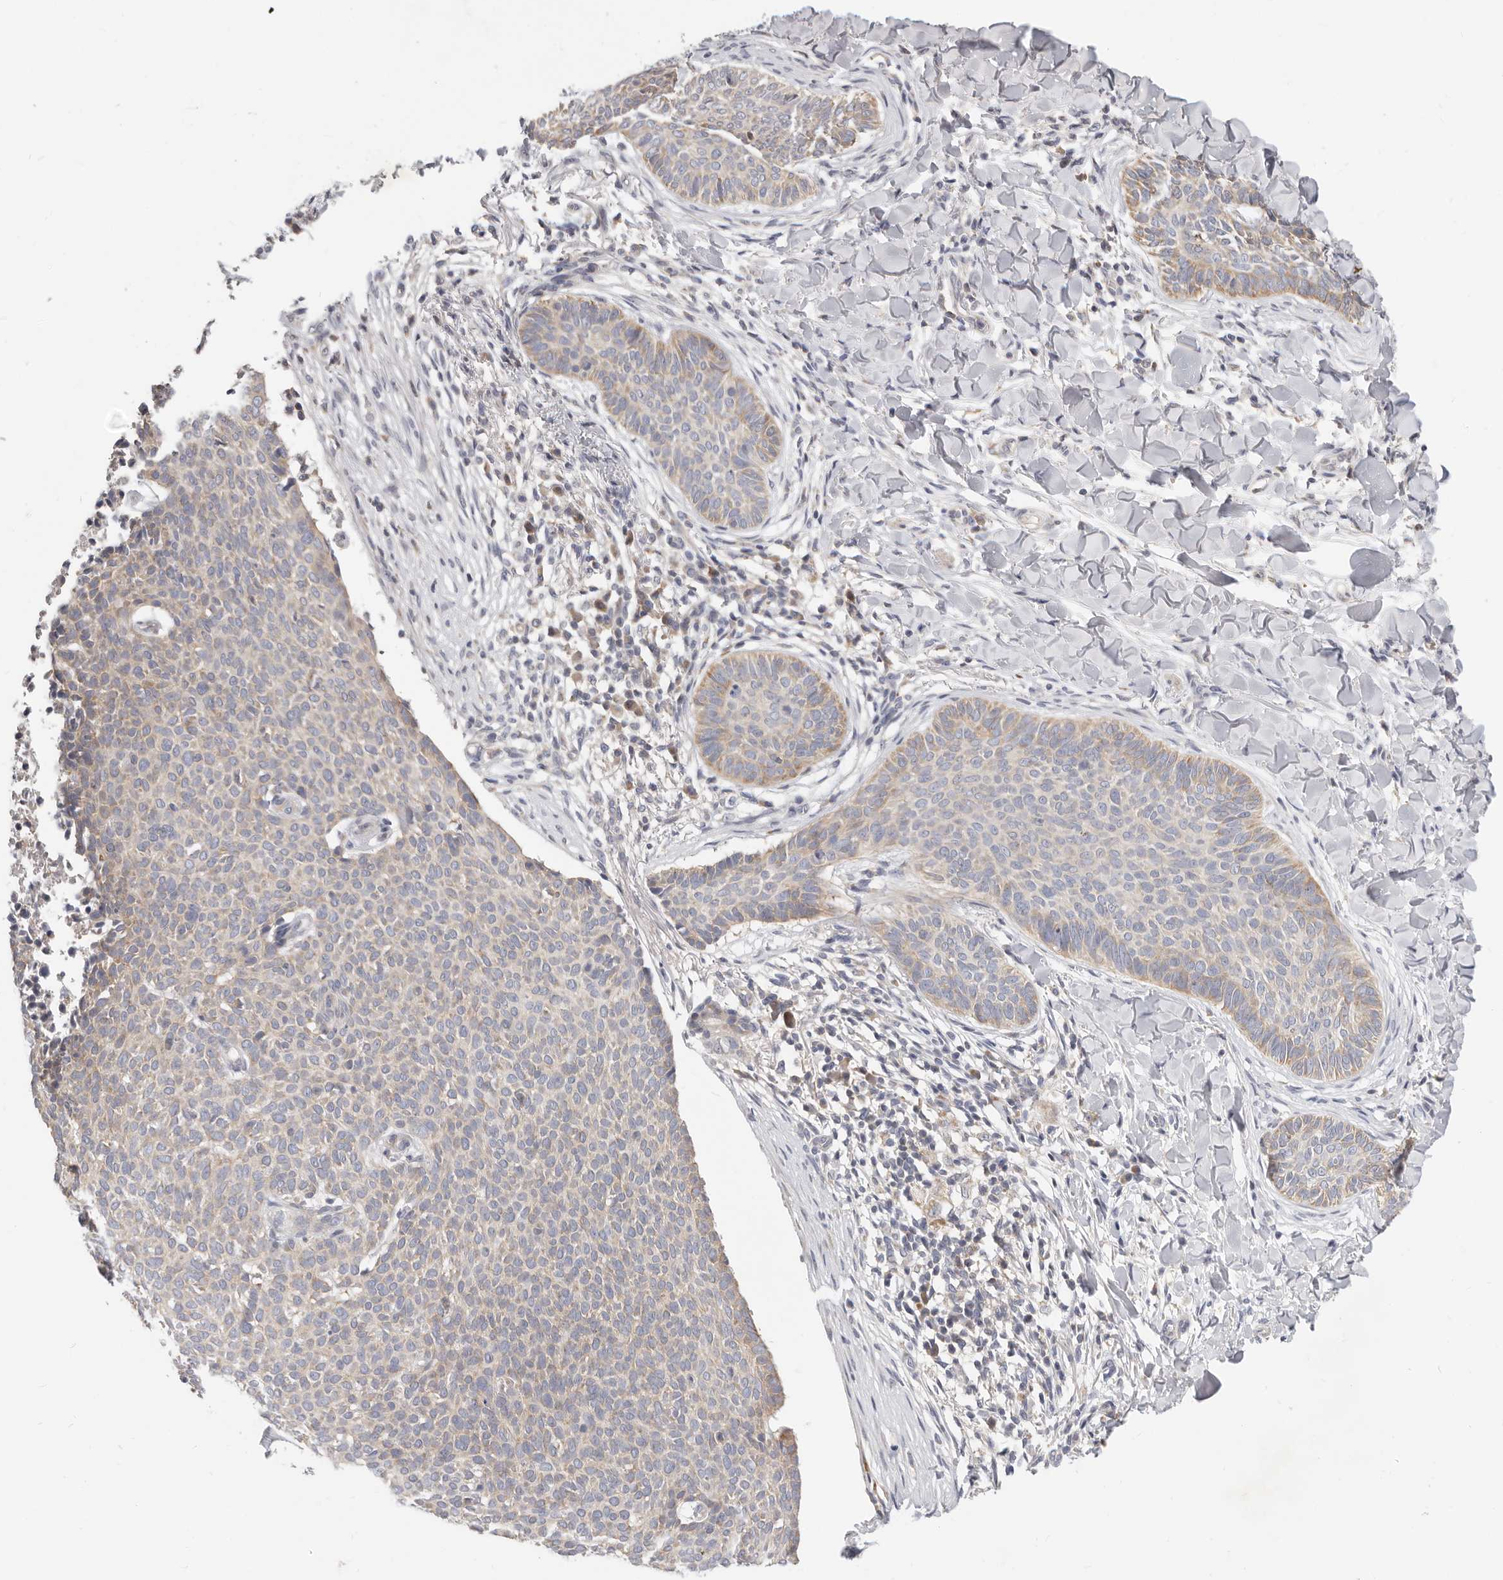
{"staining": {"intensity": "weak", "quantity": "<25%", "location": "cytoplasmic/membranous"}, "tissue": "skin cancer", "cell_type": "Tumor cells", "image_type": "cancer", "snomed": [{"axis": "morphology", "description": "Normal tissue, NOS"}, {"axis": "morphology", "description": "Basal cell carcinoma"}, {"axis": "topography", "description": "Skin"}], "caption": "This is an IHC micrograph of human basal cell carcinoma (skin). There is no staining in tumor cells.", "gene": "TFB2M", "patient": {"sex": "male", "age": 50}}